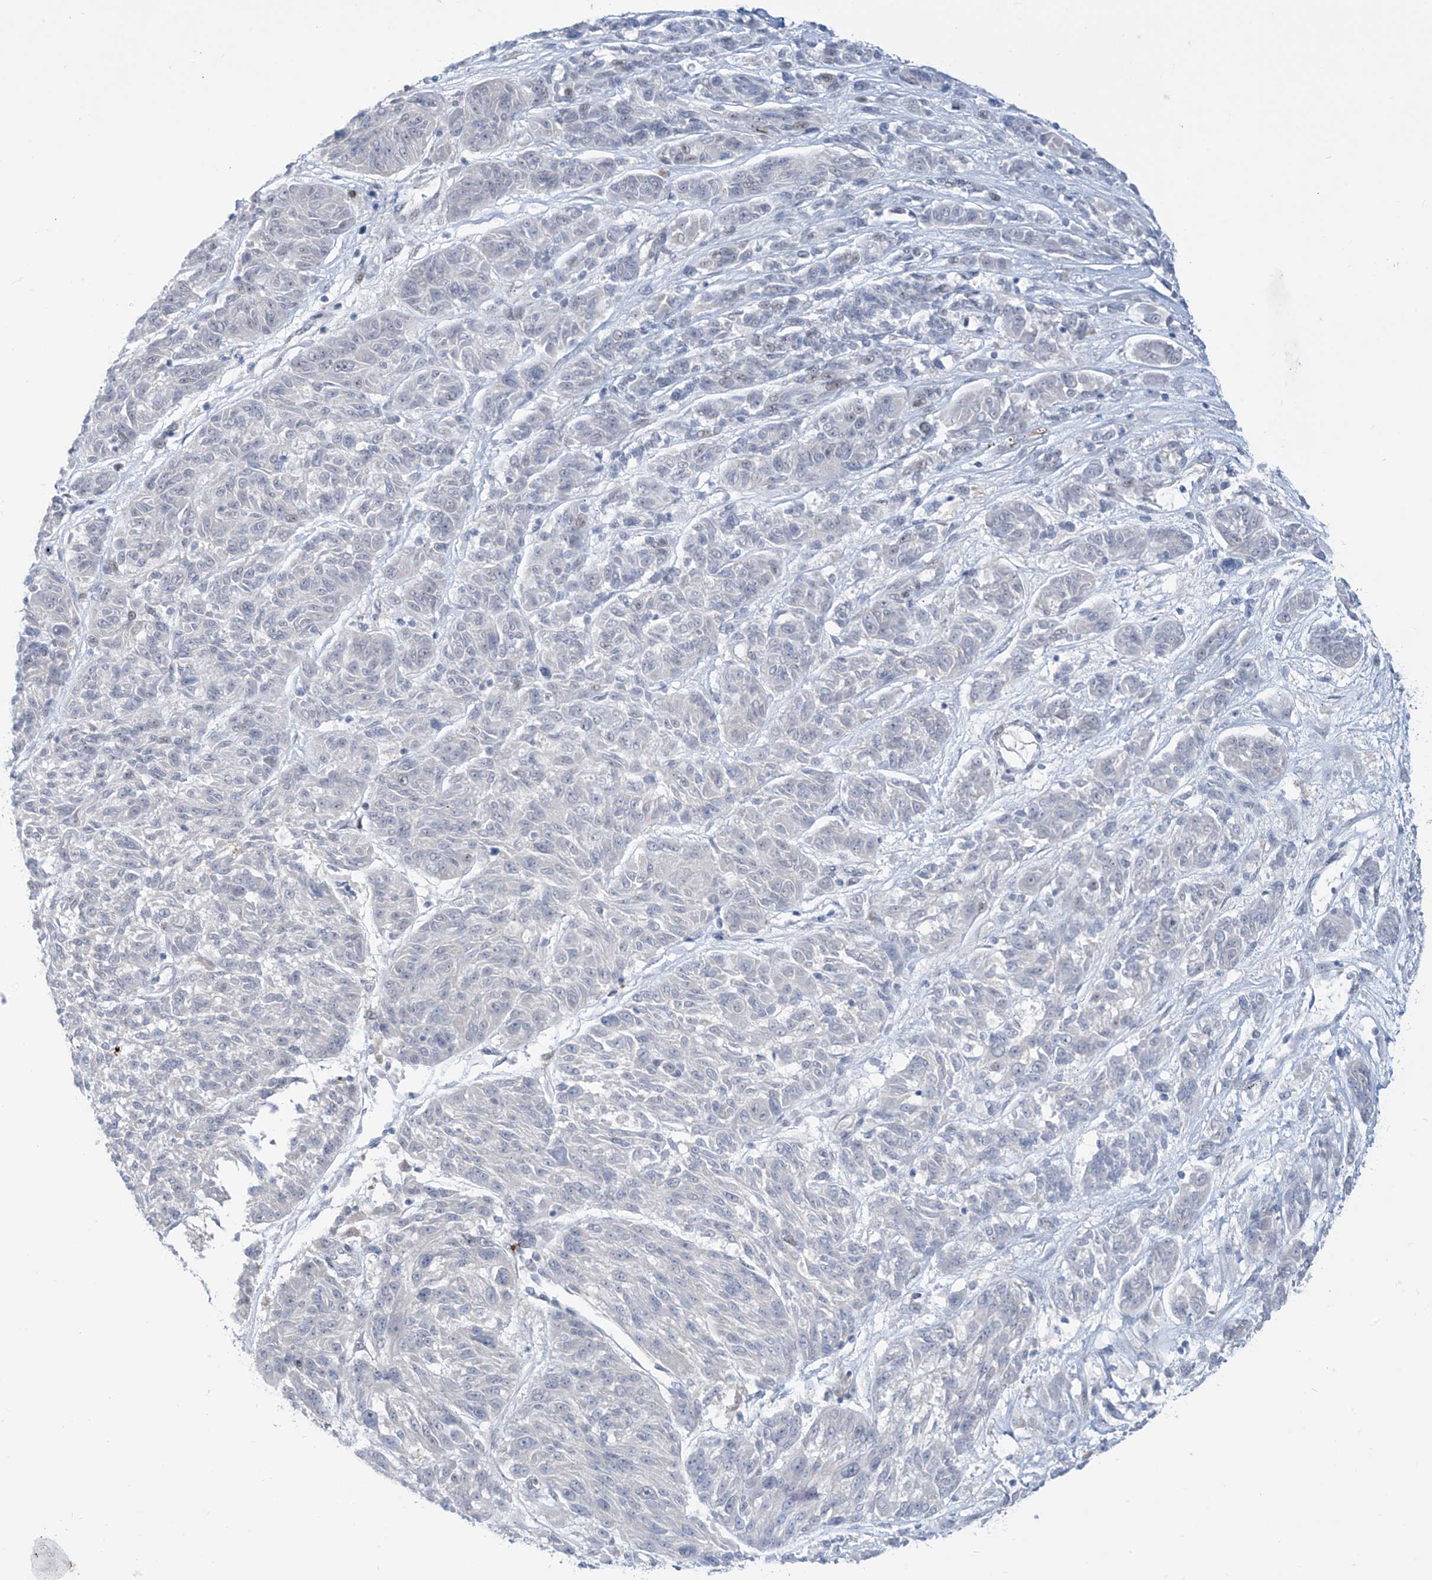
{"staining": {"intensity": "negative", "quantity": "none", "location": "none"}, "tissue": "melanoma", "cell_type": "Tumor cells", "image_type": "cancer", "snomed": [{"axis": "morphology", "description": "Malignant melanoma, NOS"}, {"axis": "topography", "description": "Skin"}], "caption": "Tumor cells are negative for protein expression in human malignant melanoma.", "gene": "LIN9", "patient": {"sex": "male", "age": 53}}